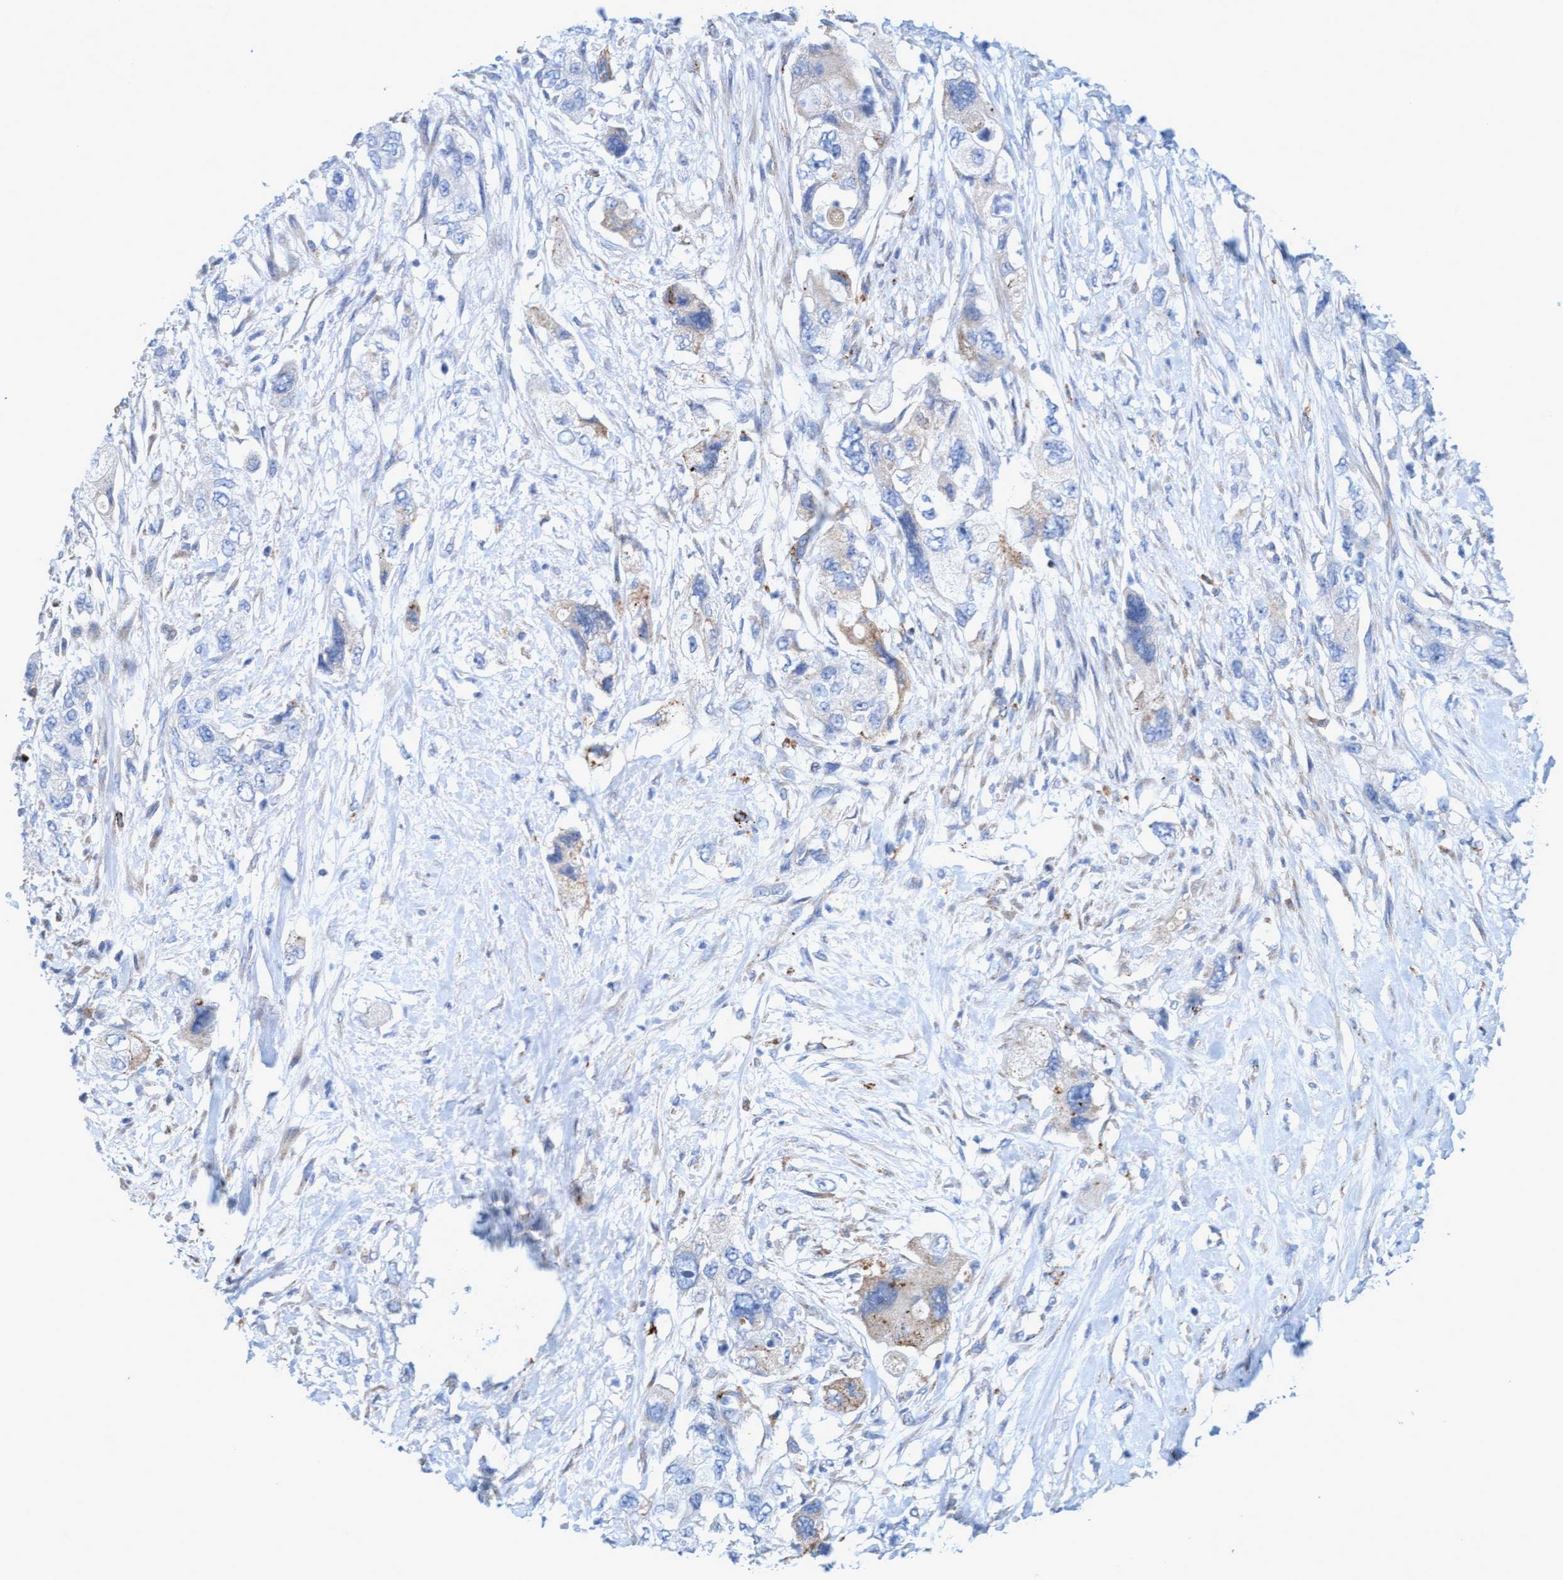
{"staining": {"intensity": "weak", "quantity": "<25%", "location": "cytoplasmic/membranous"}, "tissue": "pancreatic cancer", "cell_type": "Tumor cells", "image_type": "cancer", "snomed": [{"axis": "morphology", "description": "Adenocarcinoma, NOS"}, {"axis": "topography", "description": "Pancreas"}], "caption": "Tumor cells are negative for brown protein staining in pancreatic adenocarcinoma.", "gene": "SGSH", "patient": {"sex": "female", "age": 73}}